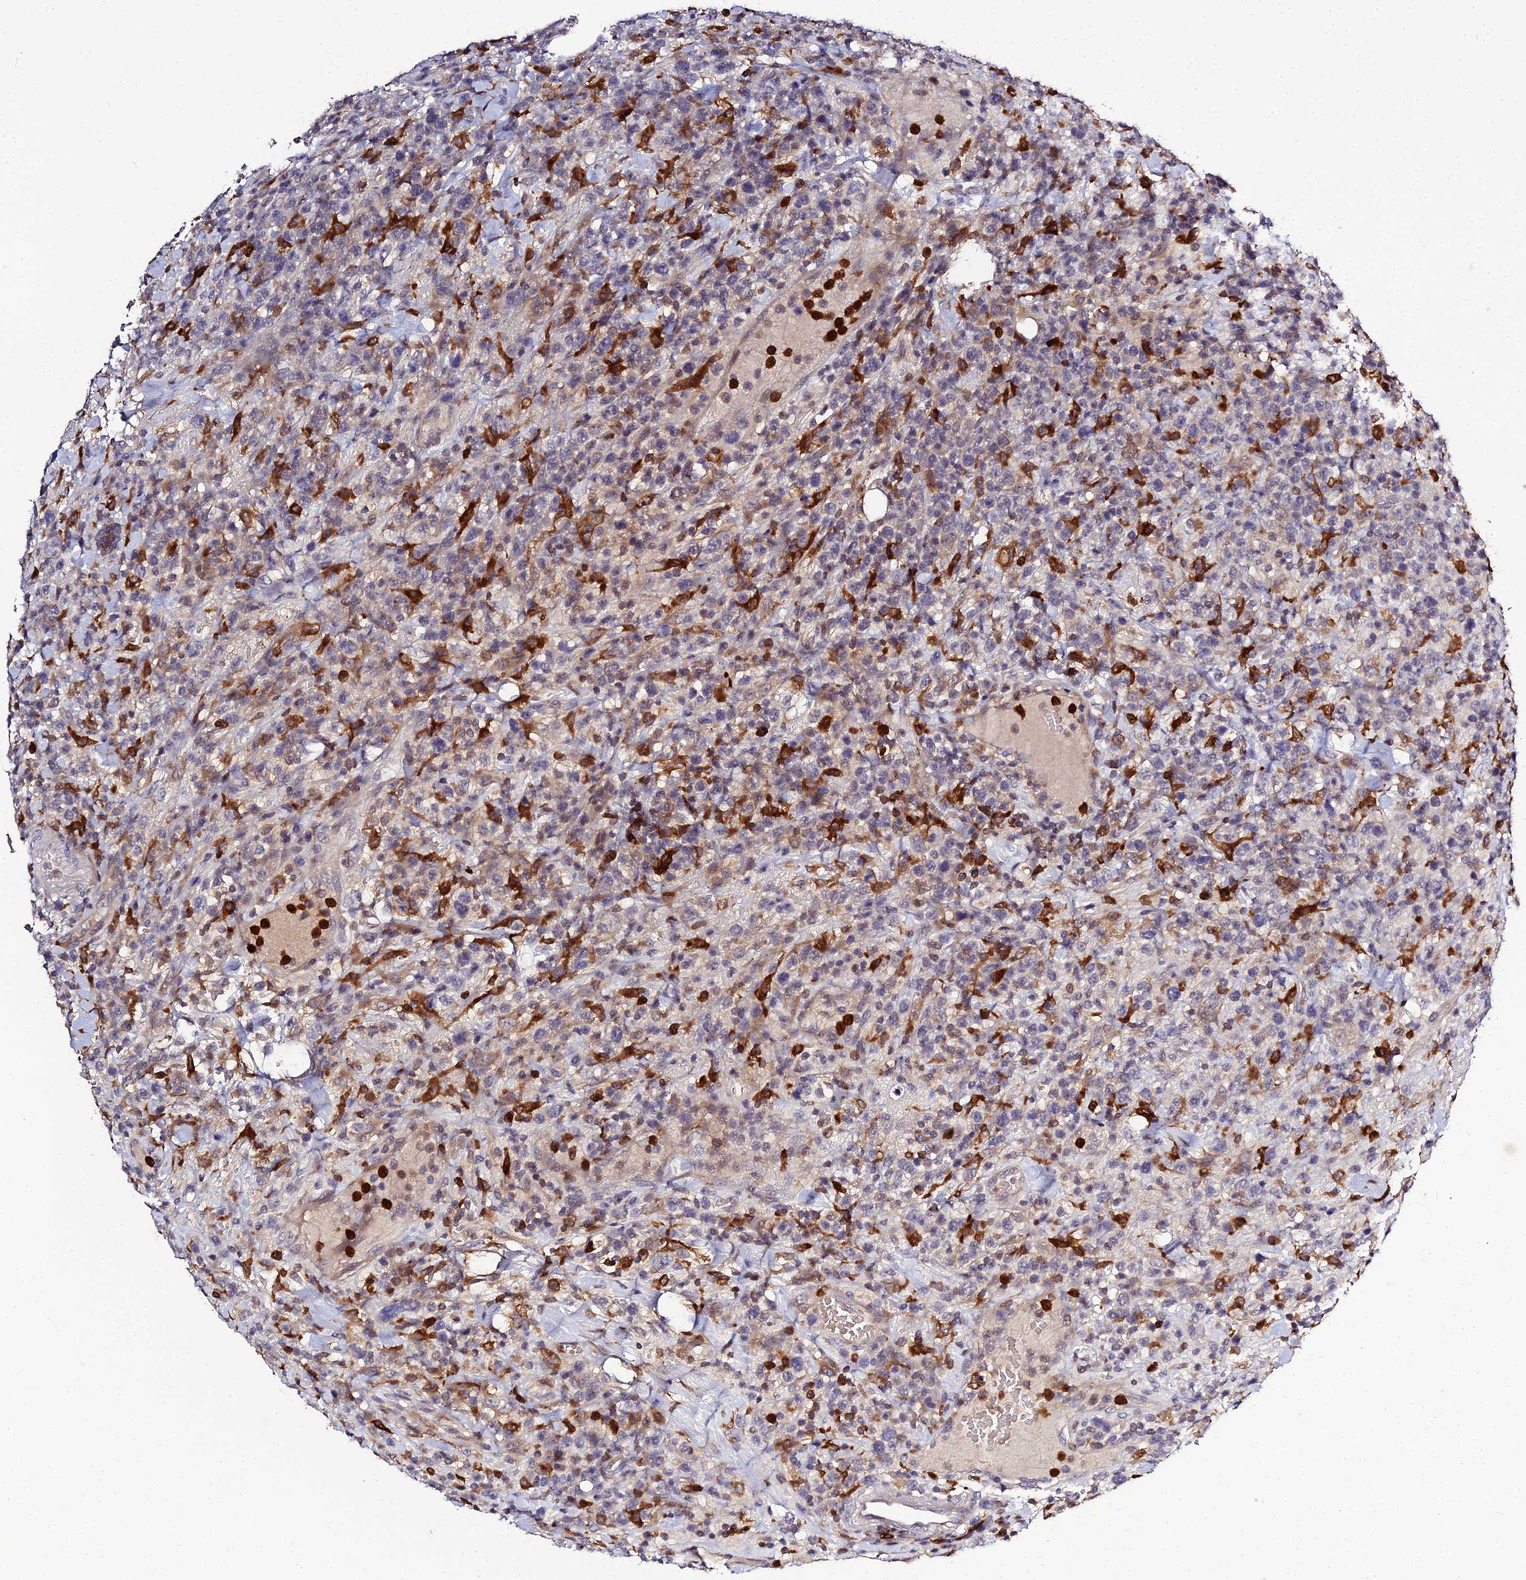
{"staining": {"intensity": "strong", "quantity": "<25%", "location": "cytoplasmic/membranous"}, "tissue": "lymphoma", "cell_type": "Tumor cells", "image_type": "cancer", "snomed": [{"axis": "morphology", "description": "Malignant lymphoma, non-Hodgkin's type, High grade"}, {"axis": "topography", "description": "Colon"}], "caption": "Immunohistochemical staining of malignant lymphoma, non-Hodgkin's type (high-grade) reveals strong cytoplasmic/membranous protein positivity in approximately <25% of tumor cells.", "gene": "IL4I1", "patient": {"sex": "female", "age": 53}}